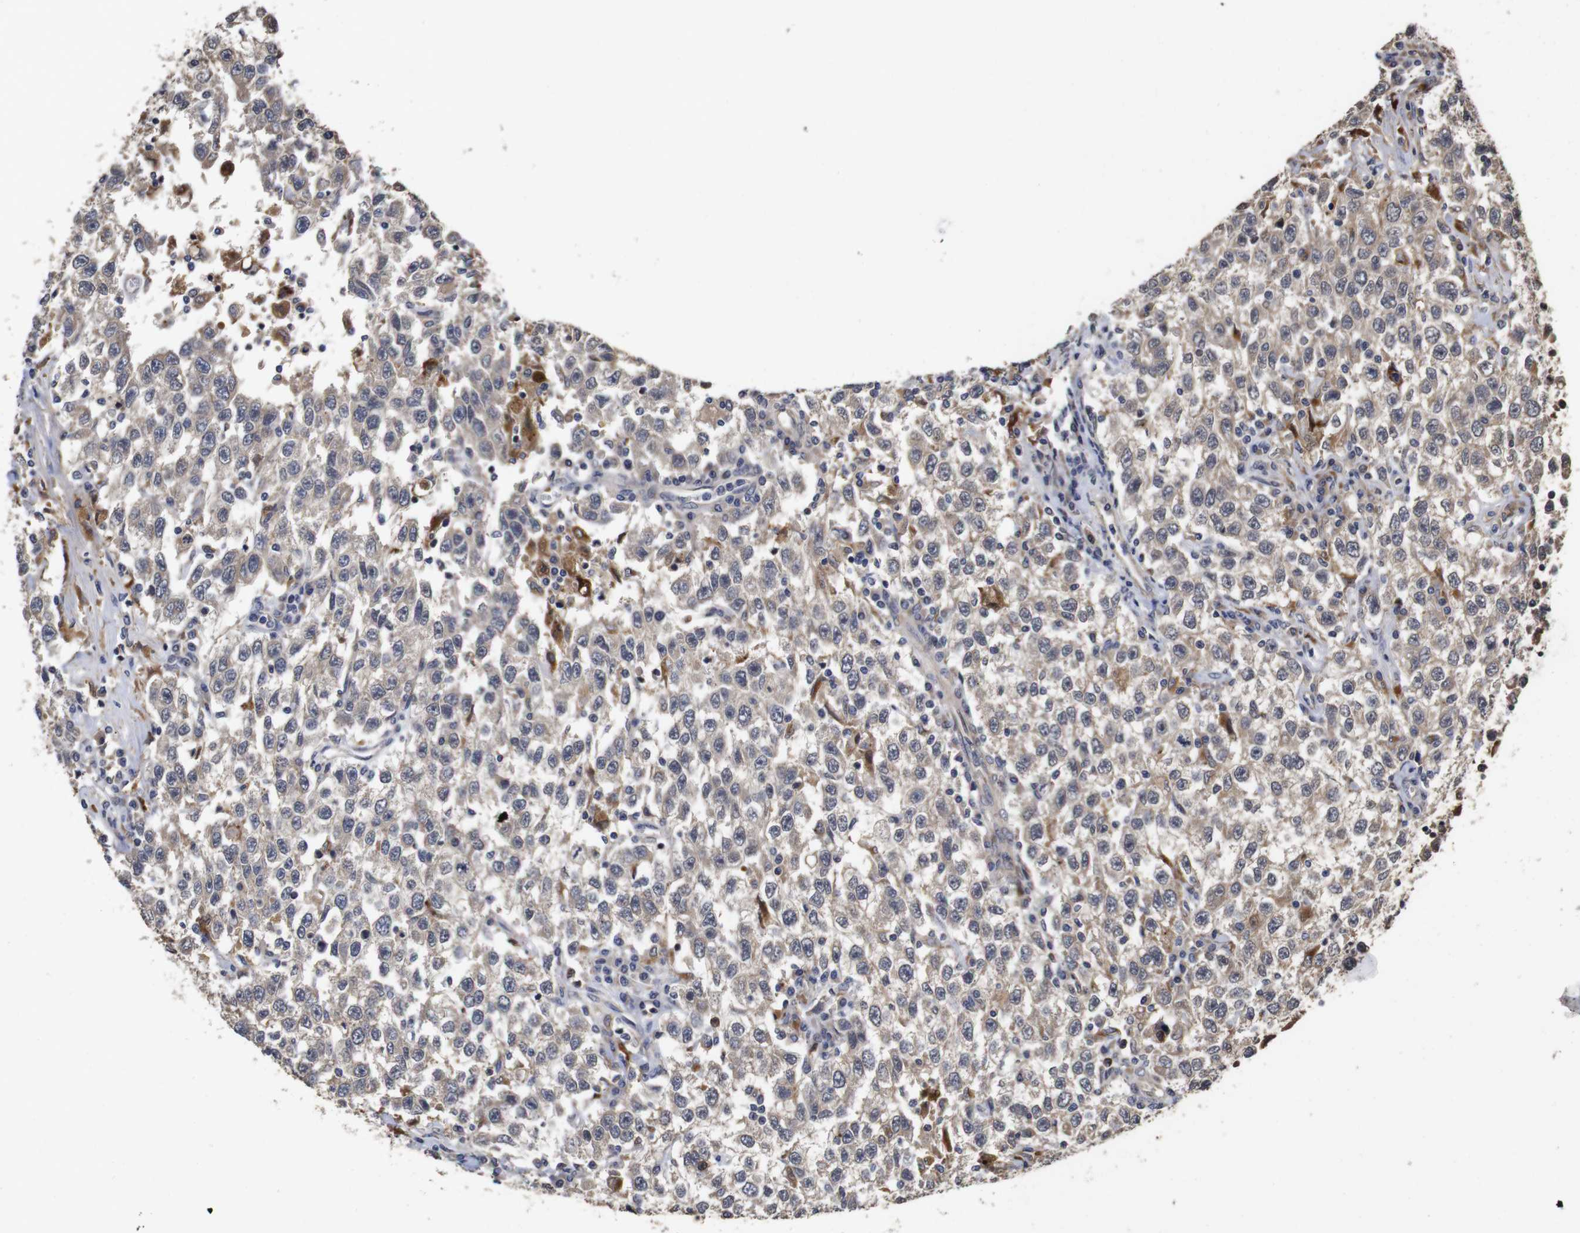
{"staining": {"intensity": "weak", "quantity": "<25%", "location": "cytoplasmic/membranous"}, "tissue": "testis cancer", "cell_type": "Tumor cells", "image_type": "cancer", "snomed": [{"axis": "morphology", "description": "Seminoma, NOS"}, {"axis": "topography", "description": "Testis"}], "caption": "Immunohistochemistry histopathology image of human seminoma (testis) stained for a protein (brown), which demonstrates no staining in tumor cells.", "gene": "PTPN14", "patient": {"sex": "male", "age": 41}}